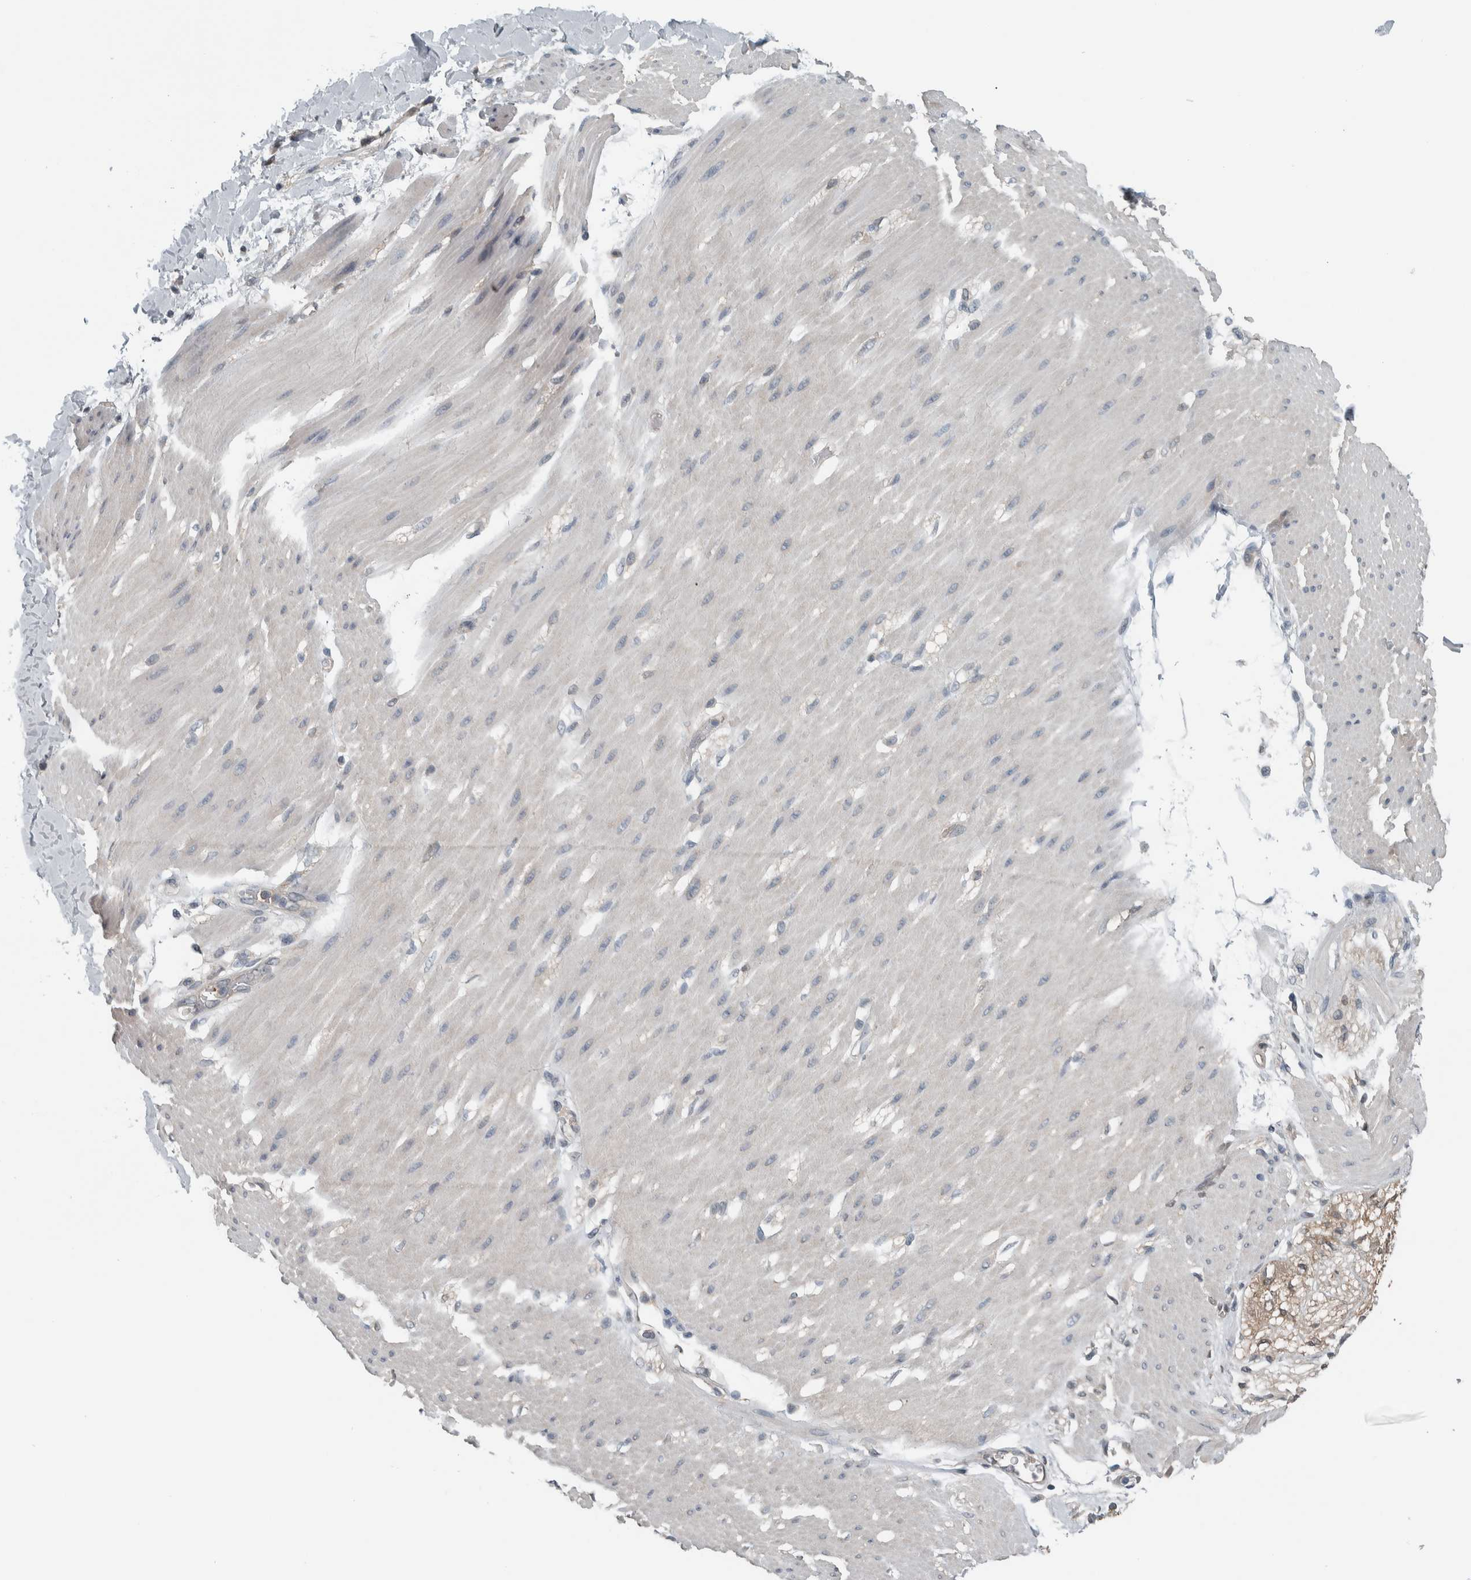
{"staining": {"intensity": "moderate", "quantity": "25%-75%", "location": "cytoplasmic/membranous"}, "tissue": "adipose tissue", "cell_type": "Adipocytes", "image_type": "normal", "snomed": [{"axis": "morphology", "description": "Normal tissue, NOS"}, {"axis": "morphology", "description": "Adenocarcinoma, NOS"}, {"axis": "topography", "description": "Duodenum"}, {"axis": "topography", "description": "Peripheral nerve tissue"}], "caption": "Protein expression analysis of unremarkable adipose tissue displays moderate cytoplasmic/membranous expression in about 25%-75% of adipocytes. Nuclei are stained in blue.", "gene": "ALAD", "patient": {"sex": "female", "age": 60}}